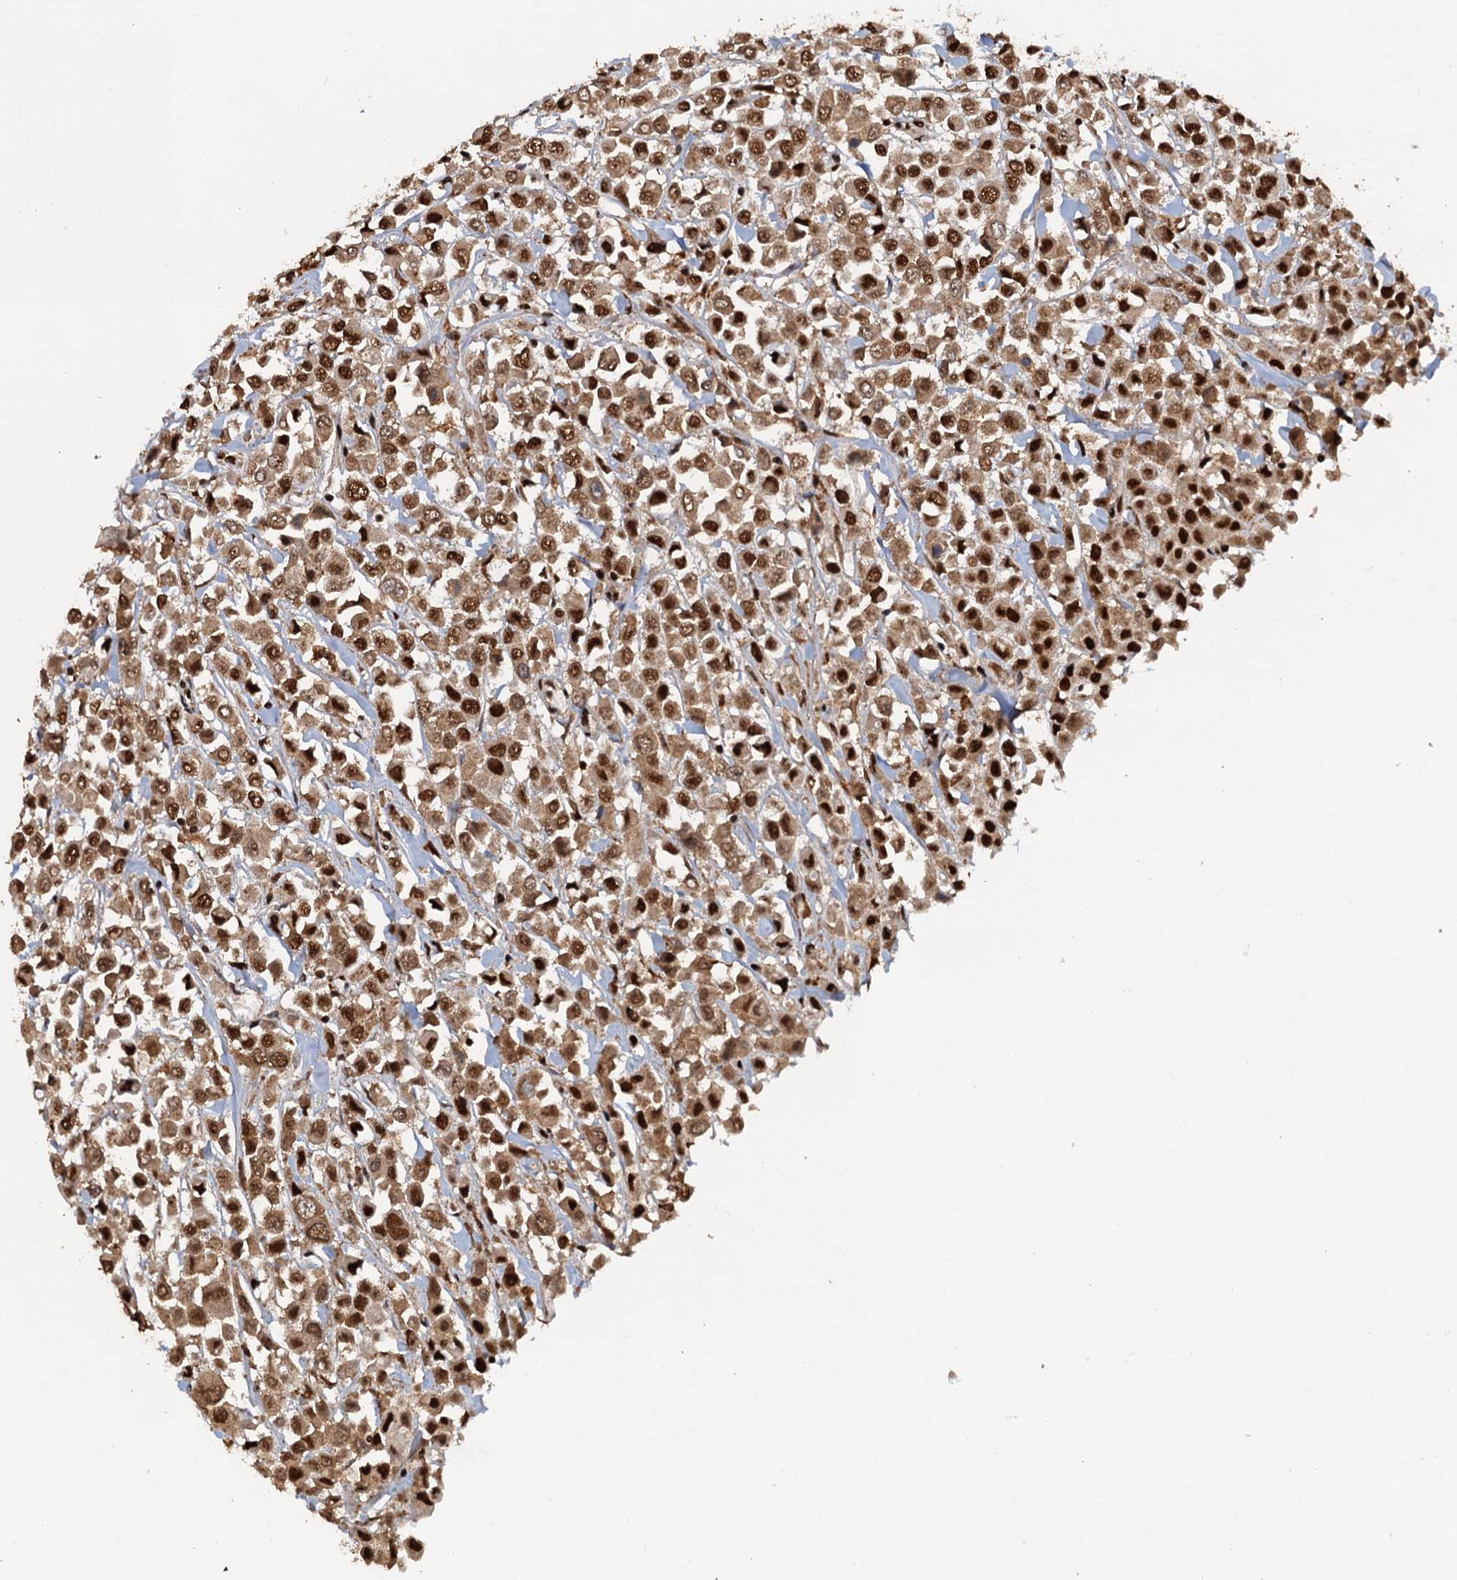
{"staining": {"intensity": "moderate", "quantity": ">75%", "location": "nuclear"}, "tissue": "breast cancer", "cell_type": "Tumor cells", "image_type": "cancer", "snomed": [{"axis": "morphology", "description": "Duct carcinoma"}, {"axis": "topography", "description": "Breast"}], "caption": "High-power microscopy captured an IHC micrograph of breast cancer, revealing moderate nuclear staining in approximately >75% of tumor cells.", "gene": "ZC3H18", "patient": {"sex": "female", "age": 61}}